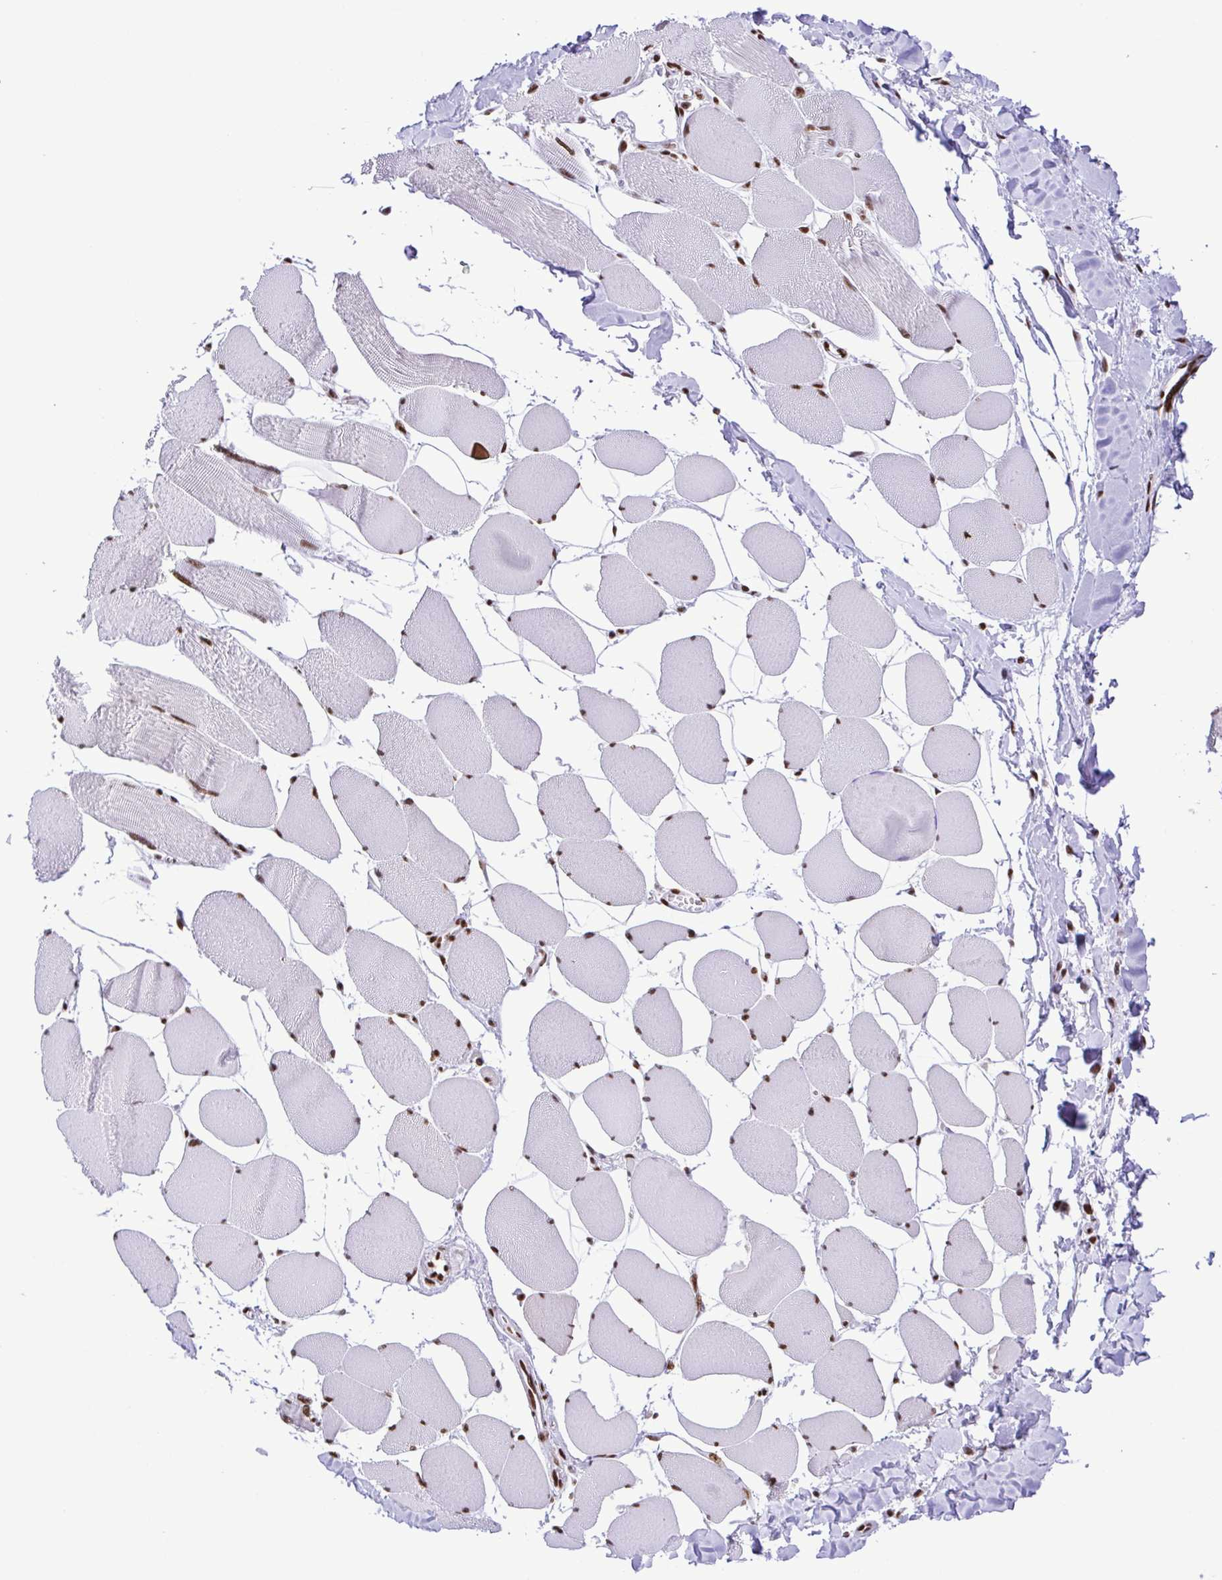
{"staining": {"intensity": "strong", "quantity": ">75%", "location": "nuclear"}, "tissue": "skeletal muscle", "cell_type": "Myocytes", "image_type": "normal", "snomed": [{"axis": "morphology", "description": "Normal tissue, NOS"}, {"axis": "topography", "description": "Skeletal muscle"}], "caption": "This histopathology image displays unremarkable skeletal muscle stained with IHC to label a protein in brown. The nuclear of myocytes show strong positivity for the protein. Nuclei are counter-stained blue.", "gene": "TRIM28", "patient": {"sex": "female", "age": 75}}